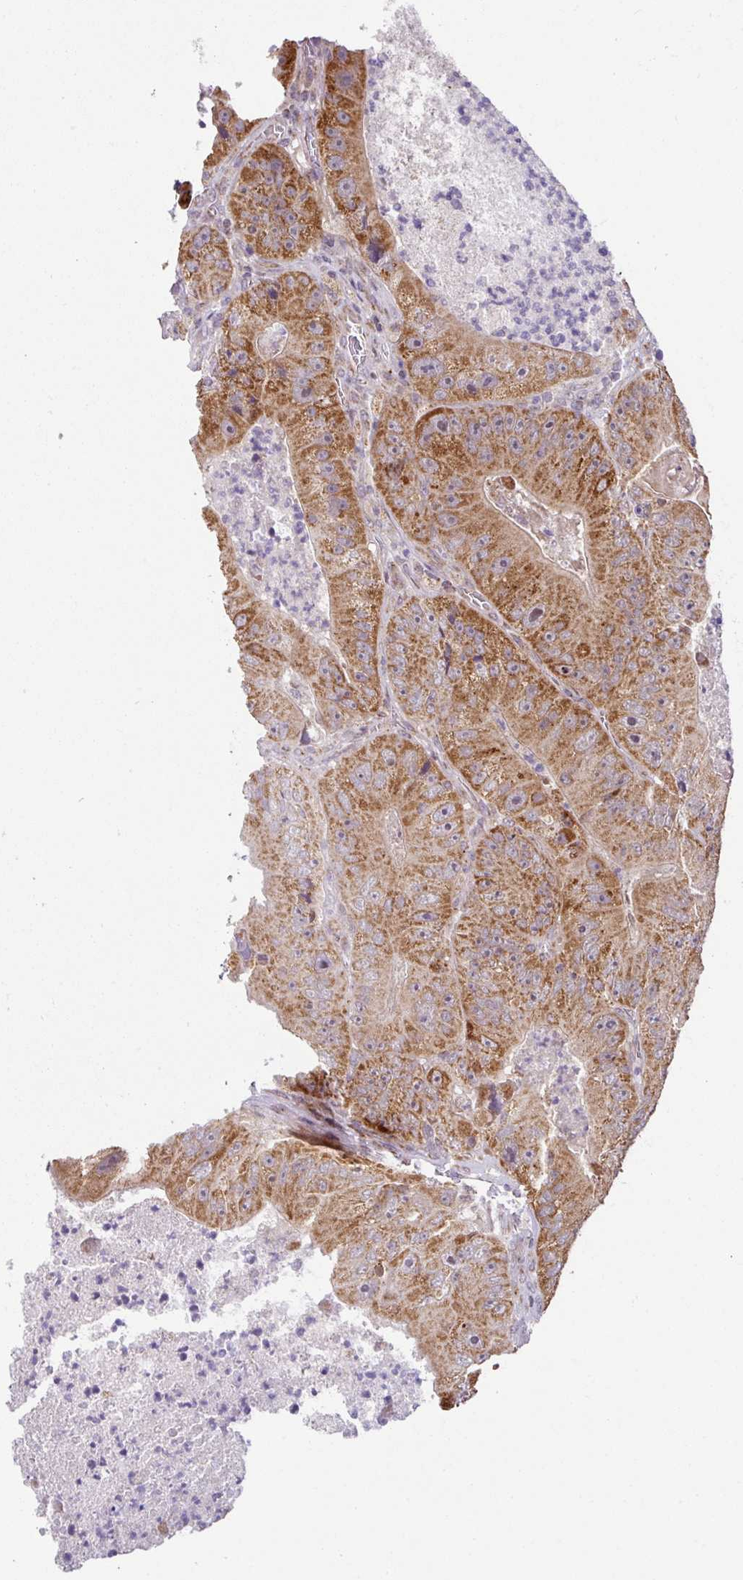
{"staining": {"intensity": "strong", "quantity": ">75%", "location": "cytoplasmic/membranous"}, "tissue": "colorectal cancer", "cell_type": "Tumor cells", "image_type": "cancer", "snomed": [{"axis": "morphology", "description": "Adenocarcinoma, NOS"}, {"axis": "topography", "description": "Colon"}], "caption": "Protein expression analysis of human colorectal cancer reveals strong cytoplasmic/membranous positivity in approximately >75% of tumor cells.", "gene": "SARS2", "patient": {"sex": "female", "age": 86}}